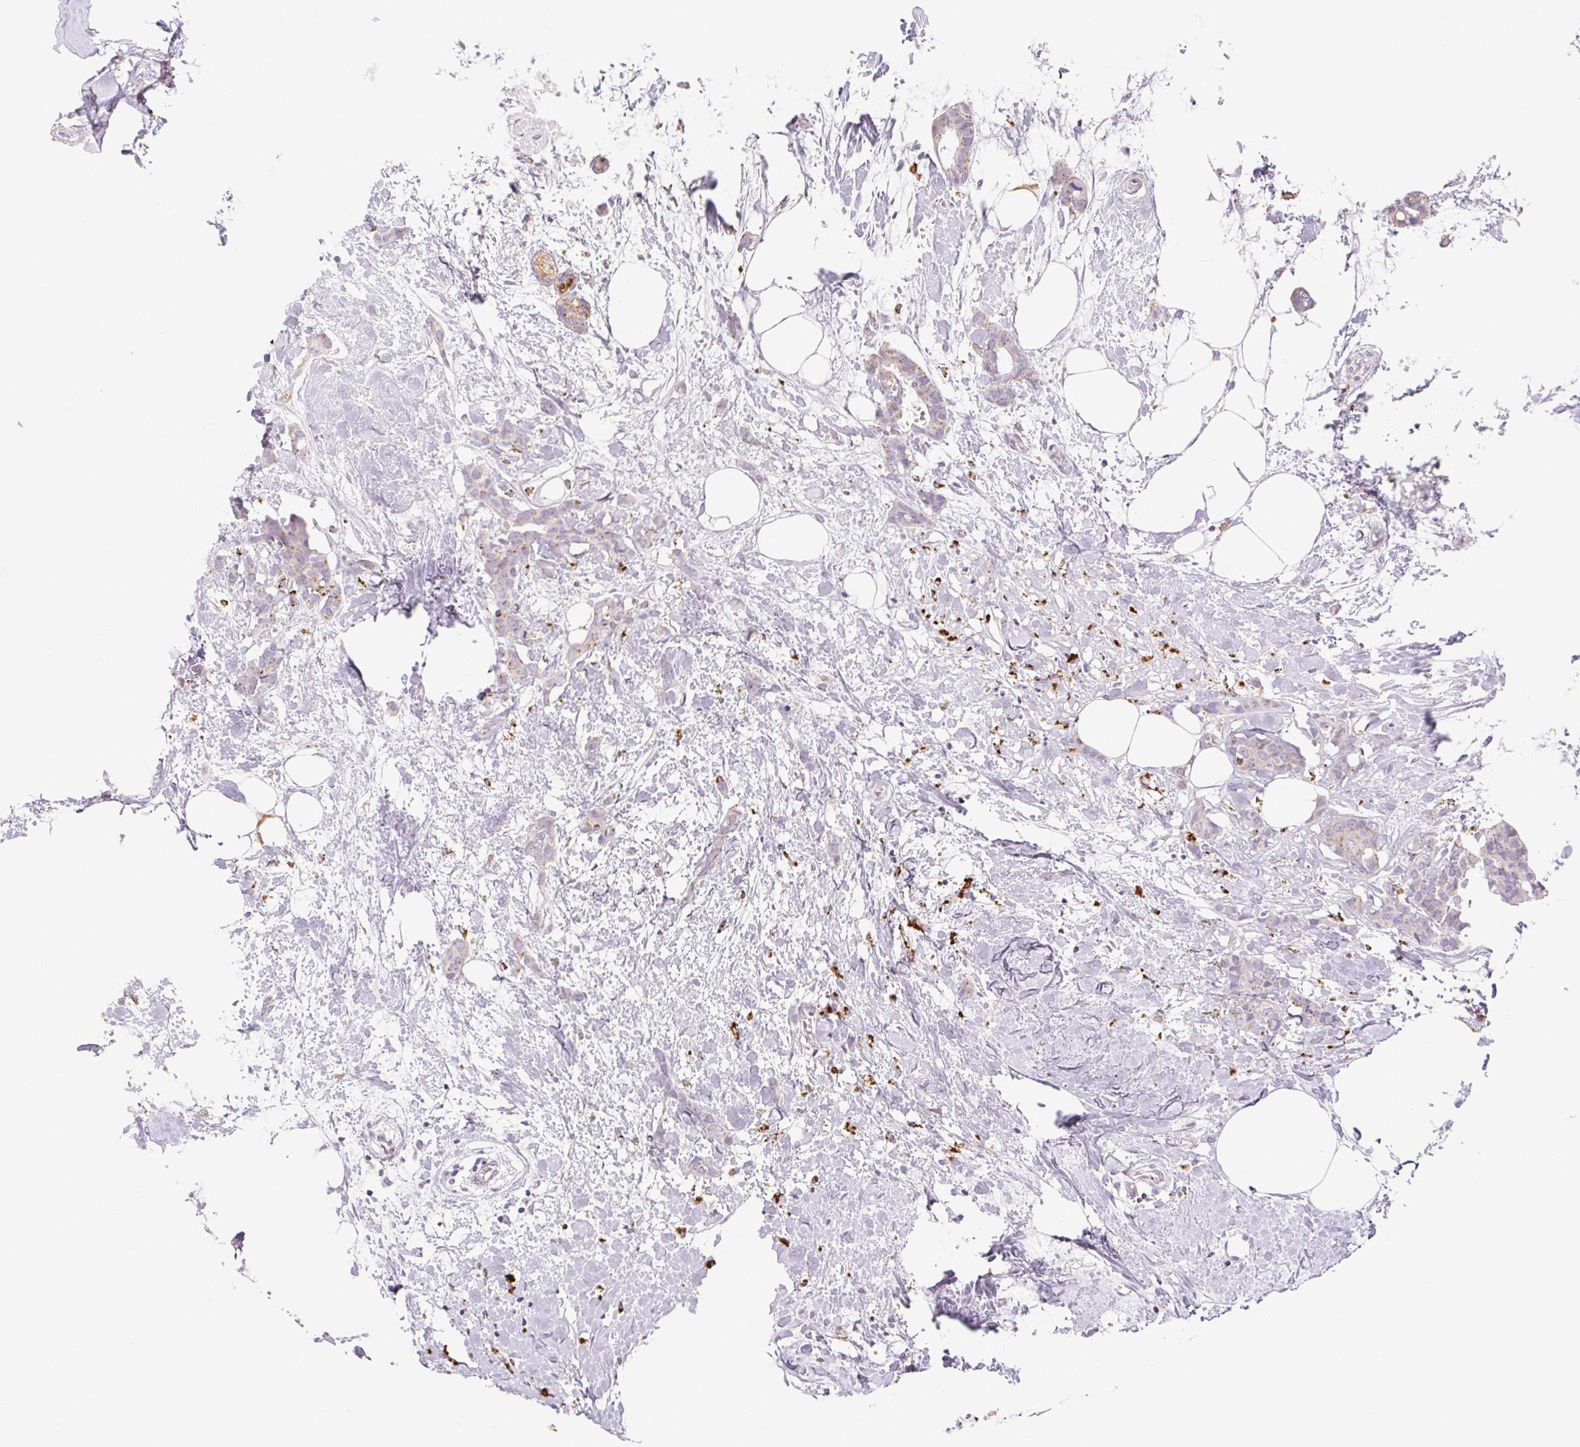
{"staining": {"intensity": "negative", "quantity": "none", "location": "none"}, "tissue": "breast cancer", "cell_type": "Tumor cells", "image_type": "cancer", "snomed": [{"axis": "morphology", "description": "Duct carcinoma"}, {"axis": "topography", "description": "Breast"}], "caption": "This is a histopathology image of immunohistochemistry staining of breast cancer (infiltrating ductal carcinoma), which shows no expression in tumor cells.", "gene": "LIPA", "patient": {"sex": "female", "age": 62}}